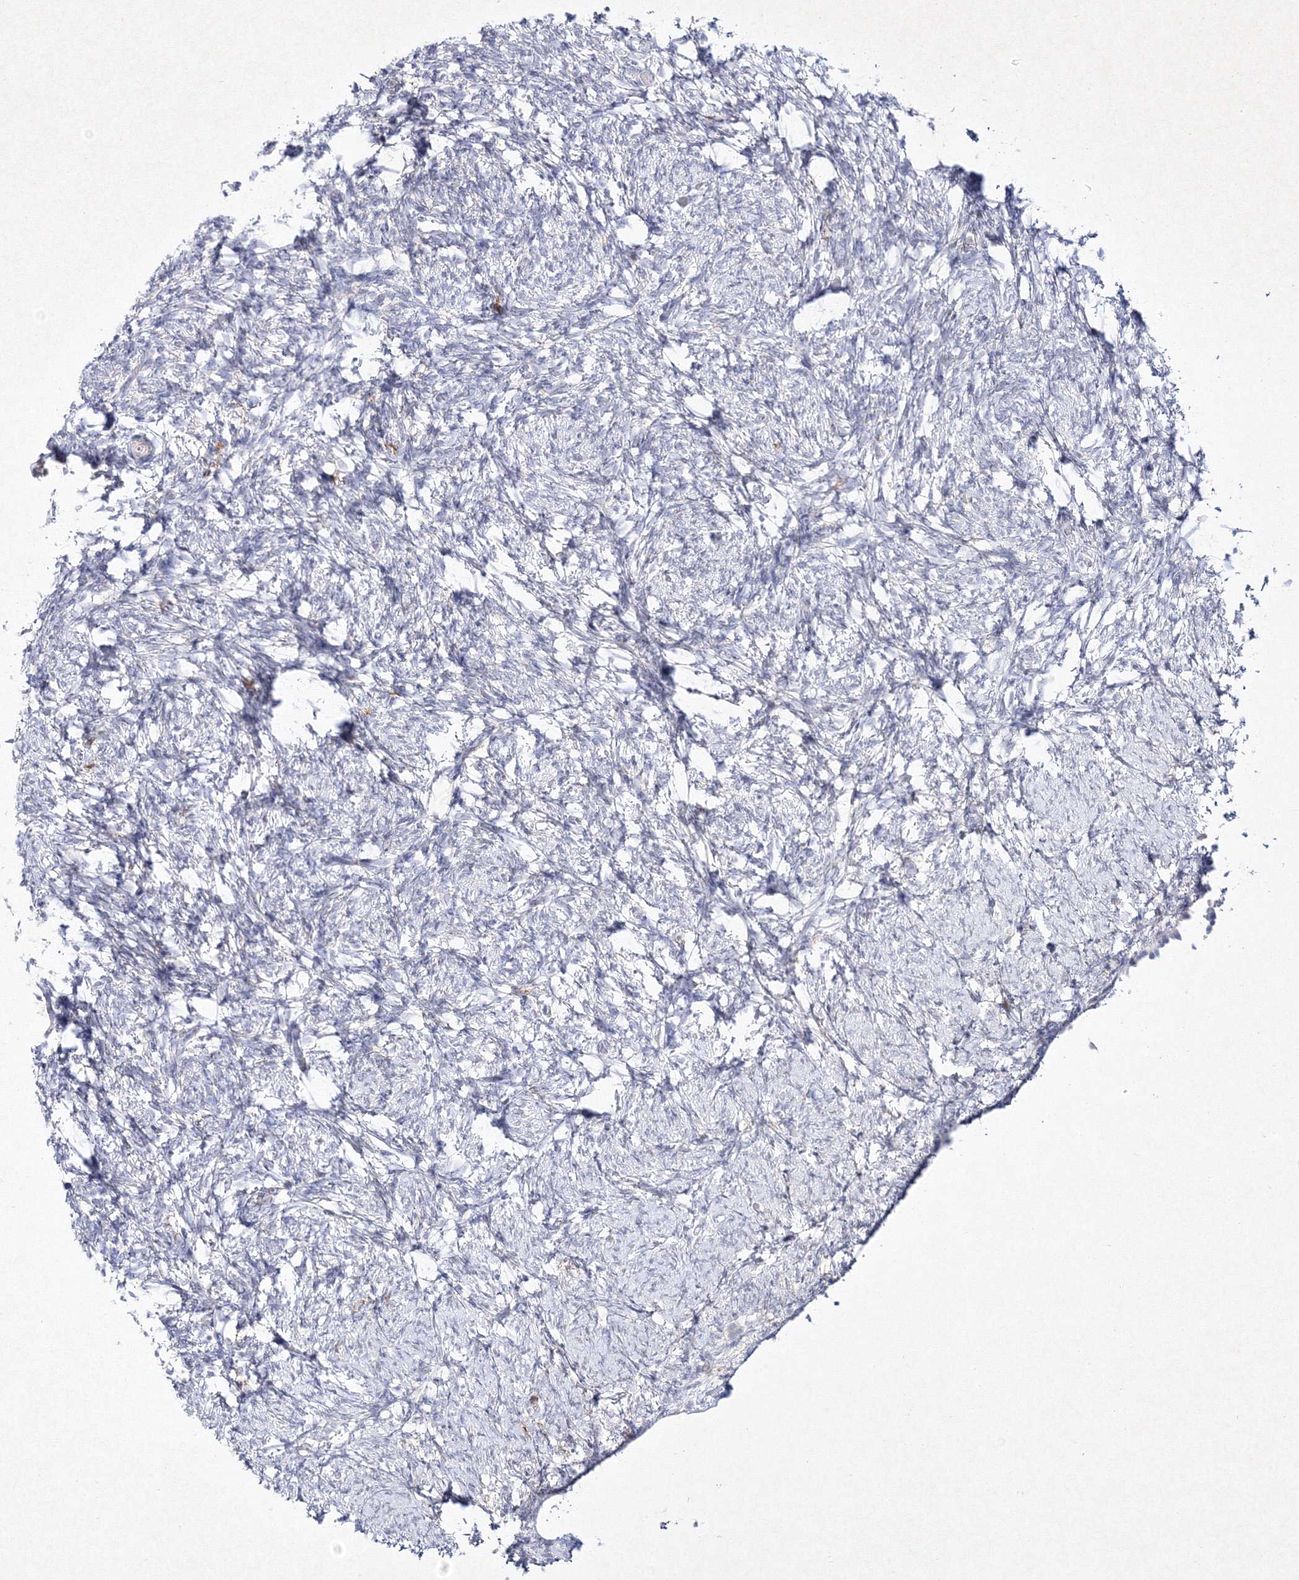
{"staining": {"intensity": "negative", "quantity": "none", "location": "none"}, "tissue": "ovary", "cell_type": "Follicle cells", "image_type": "normal", "snomed": [{"axis": "morphology", "description": "Normal tissue, NOS"}, {"axis": "topography", "description": "Ovary"}], "caption": "Follicle cells show no significant staining in unremarkable ovary.", "gene": "HCST", "patient": {"sex": "female", "age": 60}}